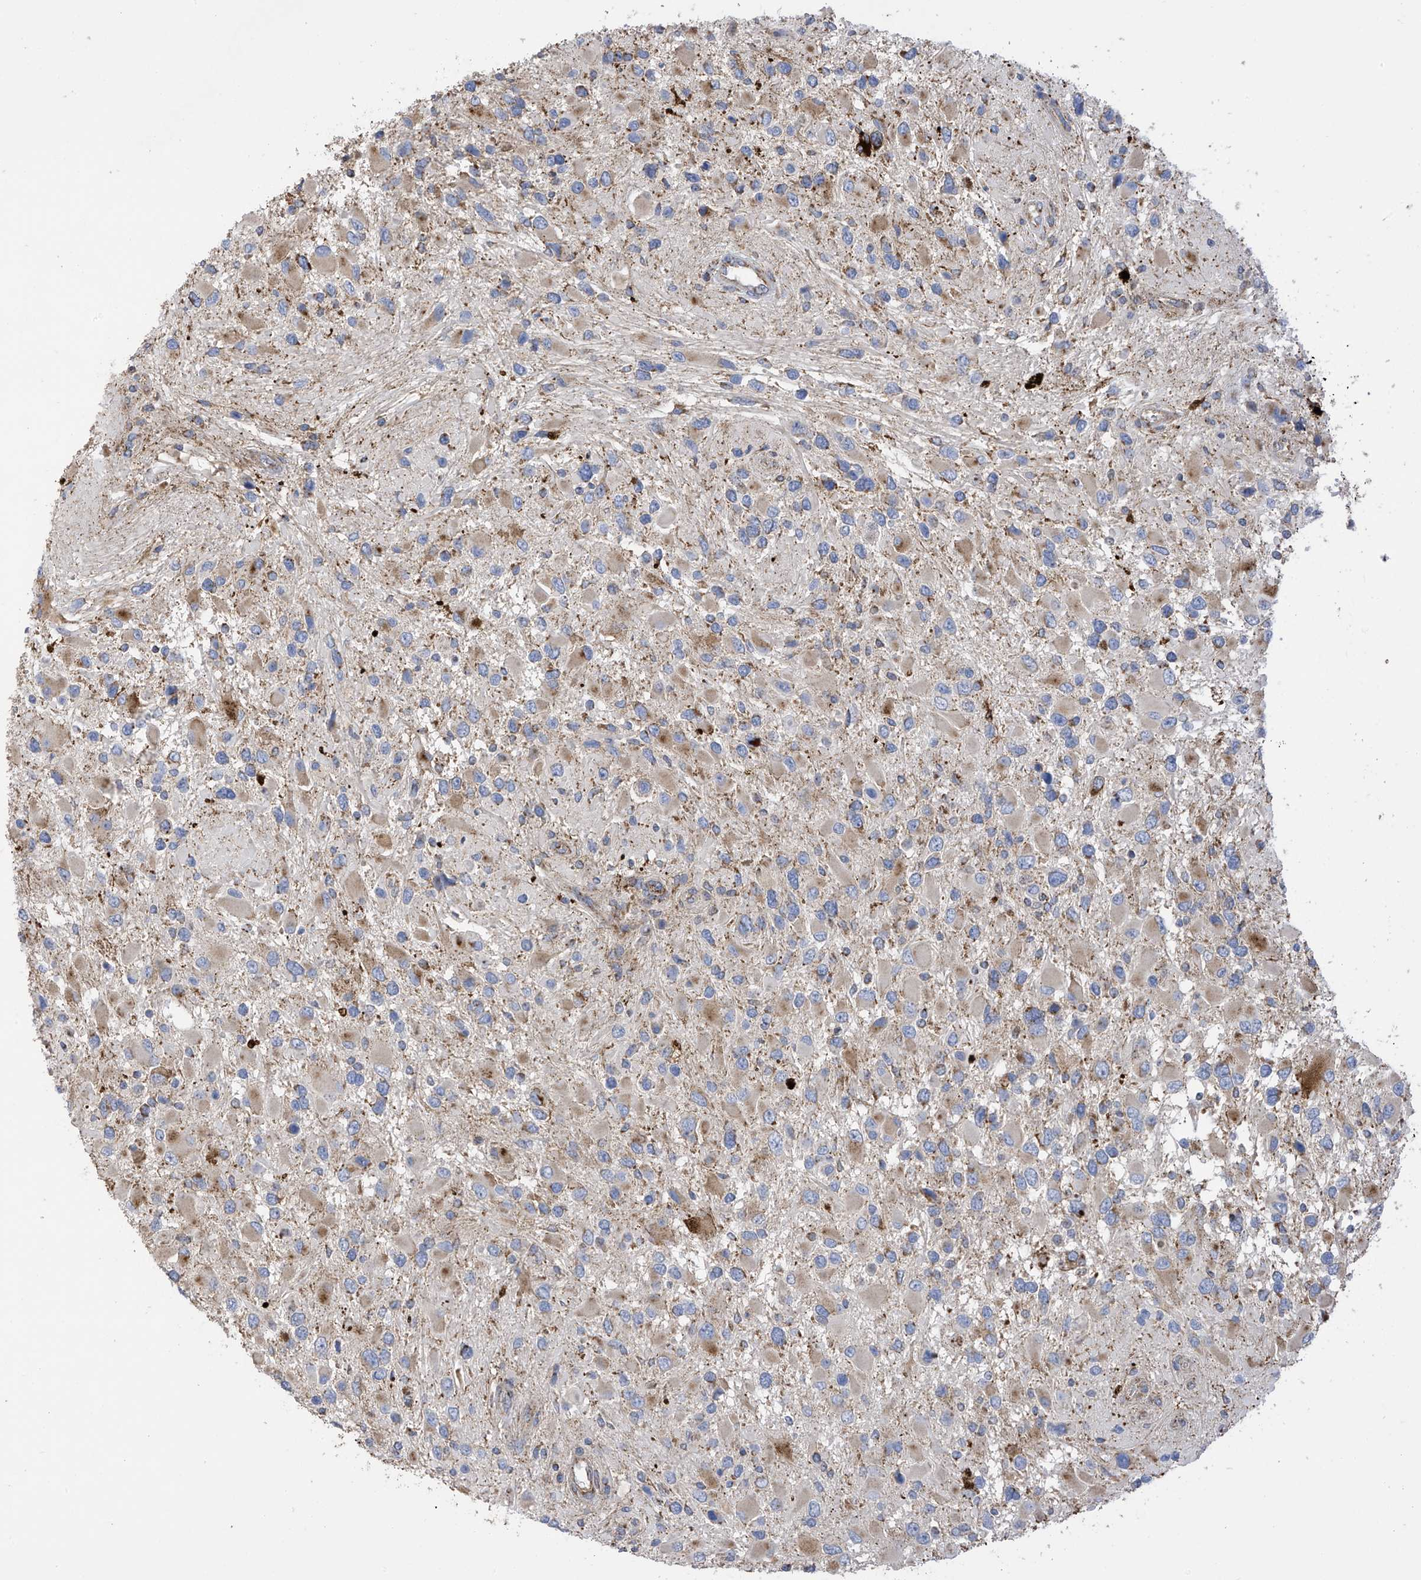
{"staining": {"intensity": "negative", "quantity": "none", "location": "none"}, "tissue": "glioma", "cell_type": "Tumor cells", "image_type": "cancer", "snomed": [{"axis": "morphology", "description": "Glioma, malignant, High grade"}, {"axis": "topography", "description": "Brain"}], "caption": "Tumor cells are negative for brown protein staining in glioma.", "gene": "ITM2B", "patient": {"sex": "male", "age": 53}}